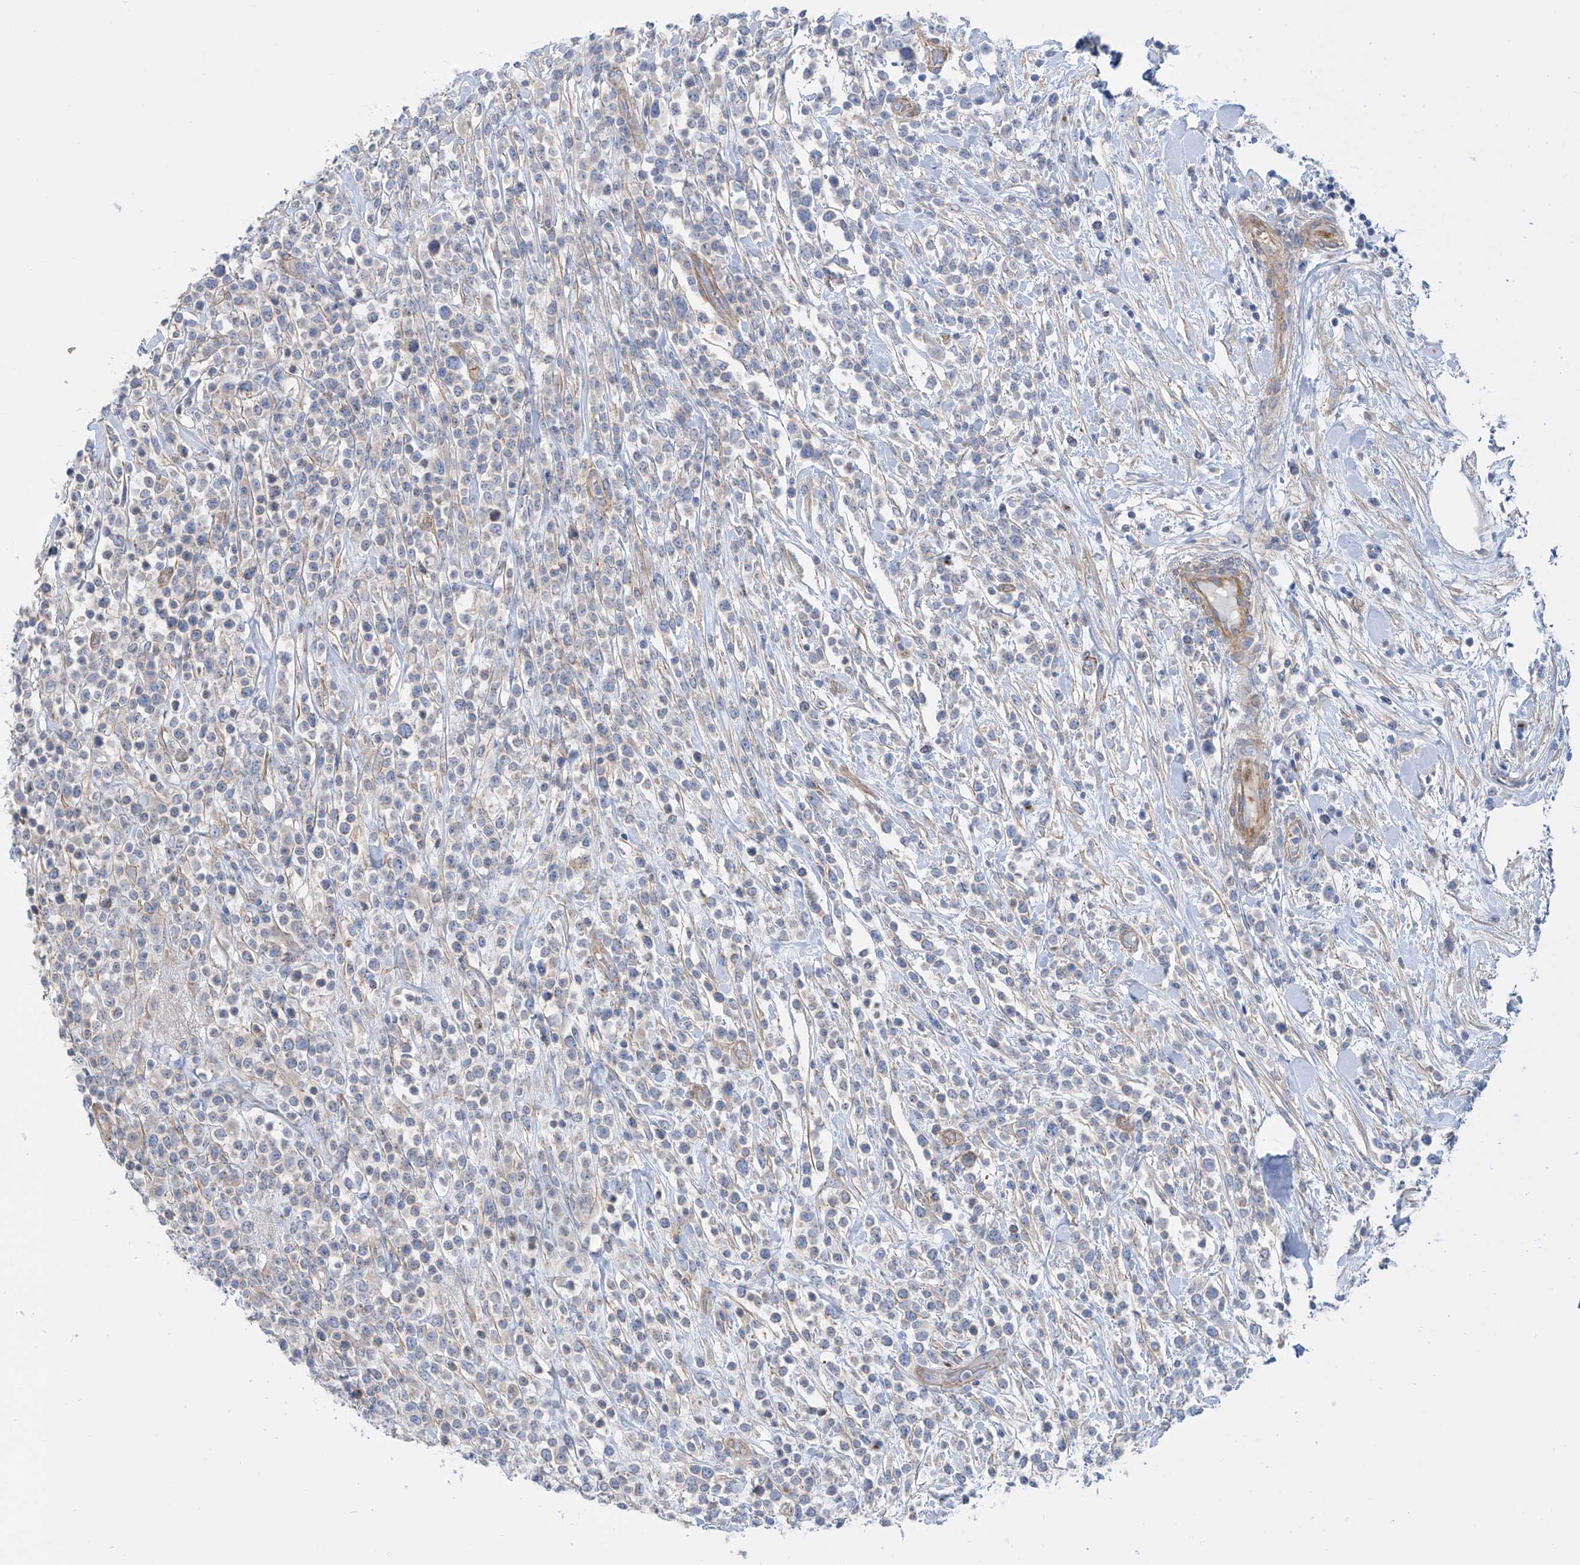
{"staining": {"intensity": "negative", "quantity": "none", "location": "none"}, "tissue": "lymphoma", "cell_type": "Tumor cells", "image_type": "cancer", "snomed": [{"axis": "morphology", "description": "Malignant lymphoma, non-Hodgkin's type, High grade"}, {"axis": "topography", "description": "Colon"}], "caption": "High power microscopy micrograph of an immunohistochemistry histopathology image of high-grade malignant lymphoma, non-Hodgkin's type, revealing no significant positivity in tumor cells.", "gene": "TMEM209", "patient": {"sex": "female", "age": 53}}